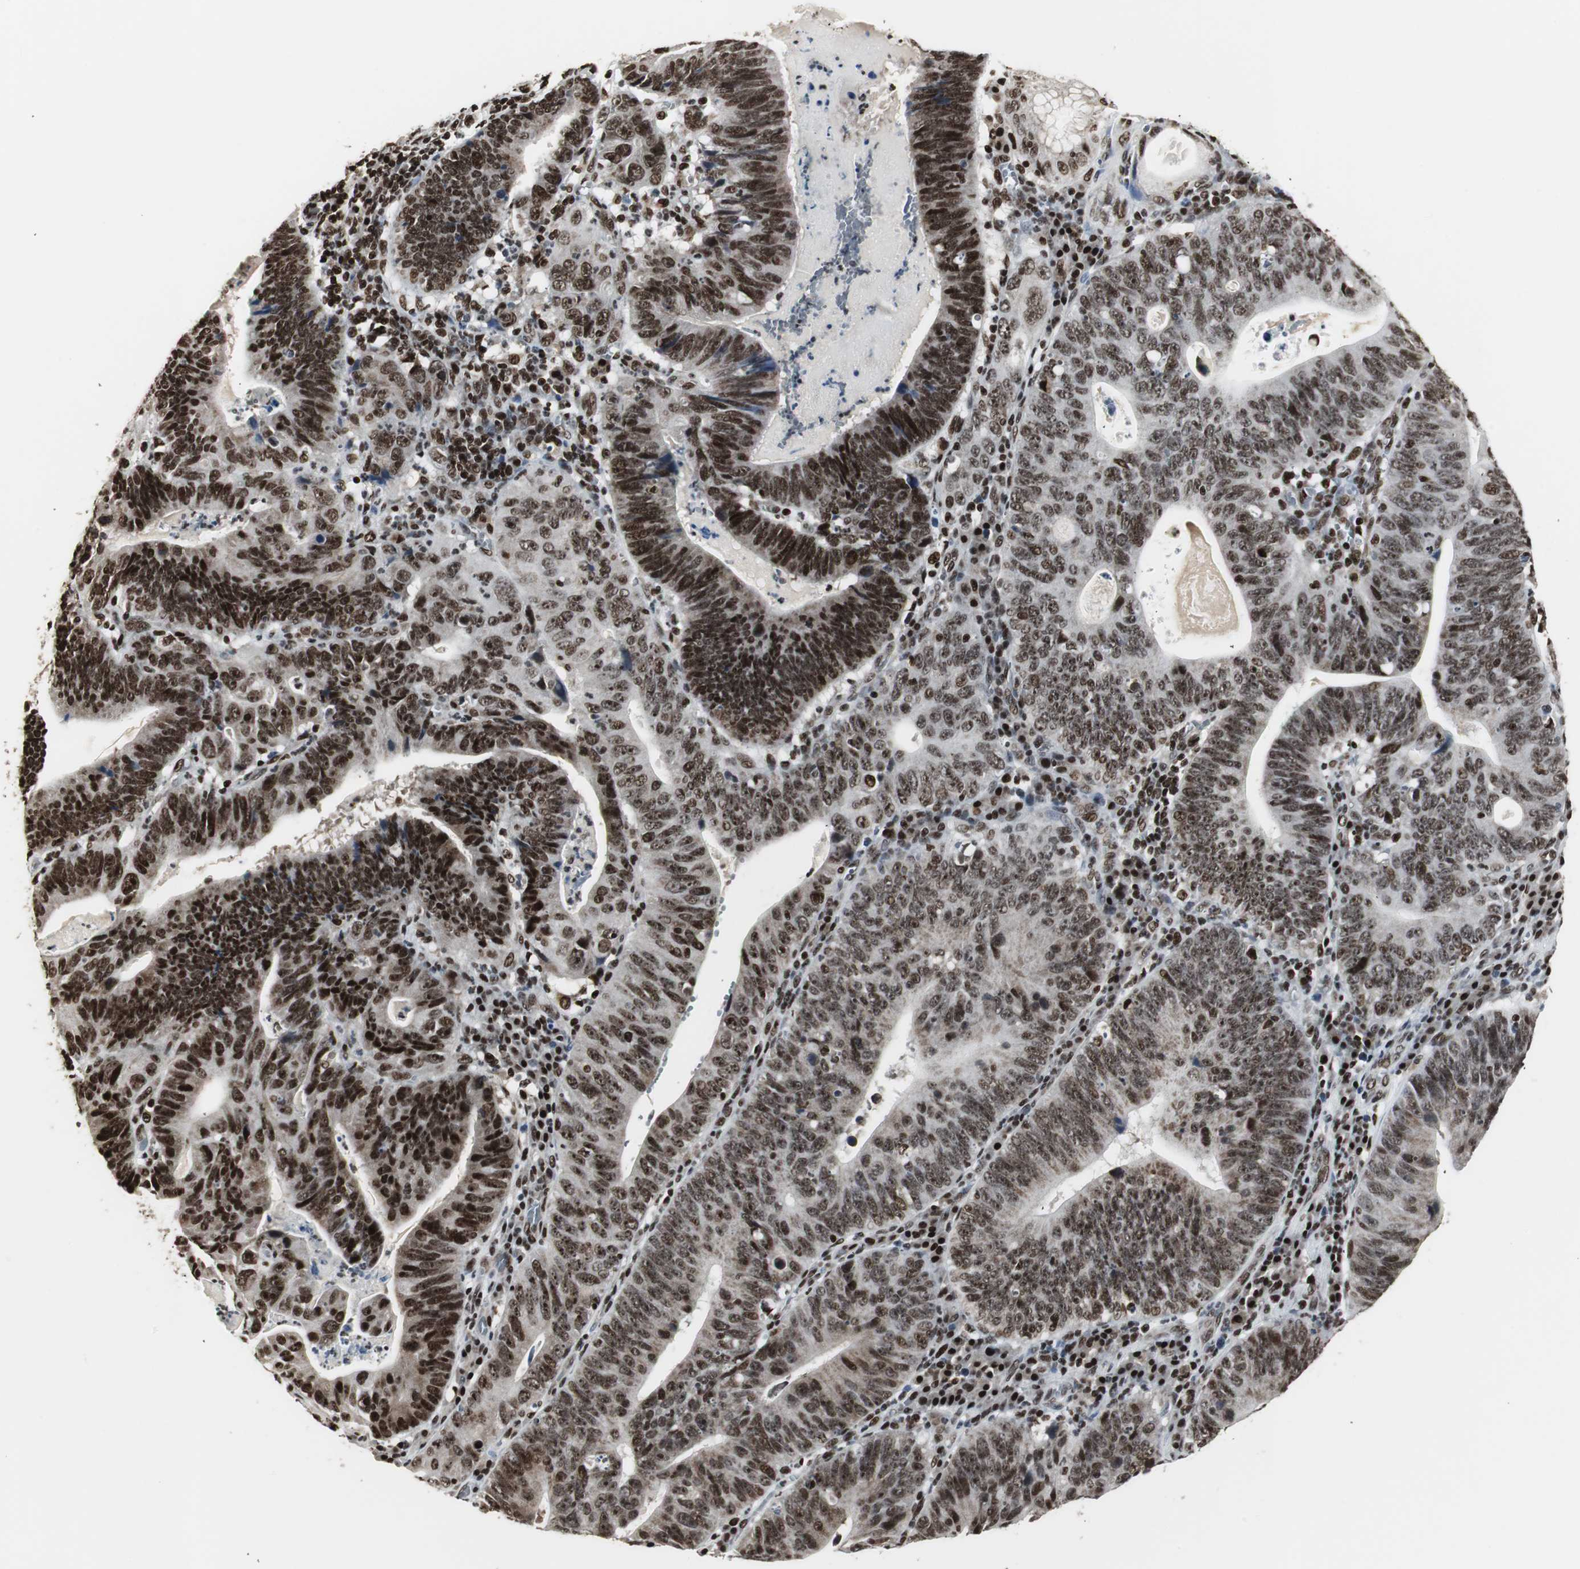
{"staining": {"intensity": "strong", "quantity": ">75%", "location": "nuclear"}, "tissue": "stomach cancer", "cell_type": "Tumor cells", "image_type": "cancer", "snomed": [{"axis": "morphology", "description": "Adenocarcinoma, NOS"}, {"axis": "topography", "description": "Stomach"}], "caption": "Protein analysis of stomach cancer (adenocarcinoma) tissue reveals strong nuclear expression in about >75% of tumor cells.", "gene": "PARN", "patient": {"sex": "male", "age": 59}}